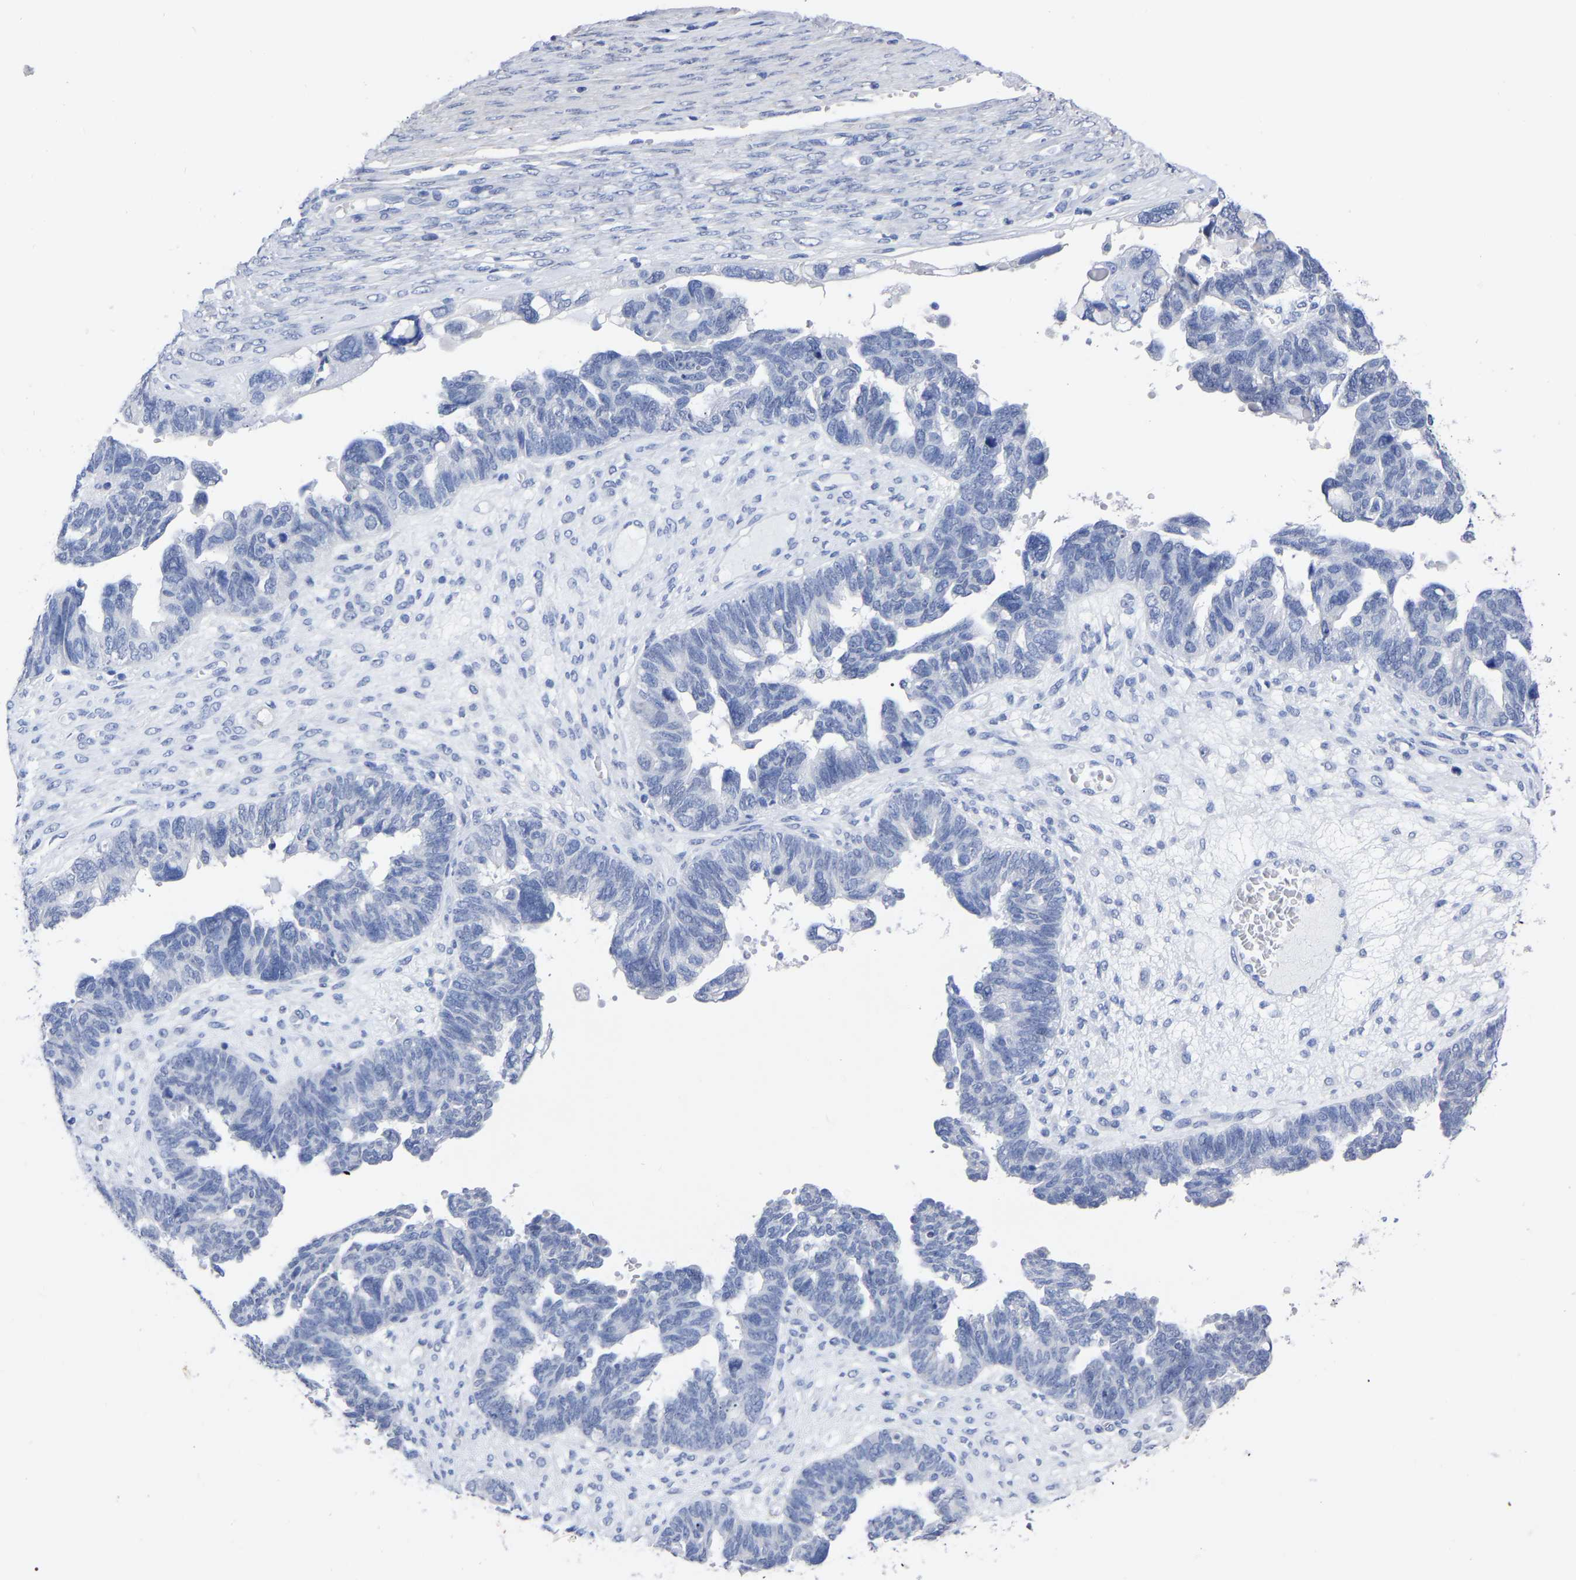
{"staining": {"intensity": "negative", "quantity": "none", "location": "none"}, "tissue": "ovarian cancer", "cell_type": "Tumor cells", "image_type": "cancer", "snomed": [{"axis": "morphology", "description": "Cystadenocarcinoma, serous, NOS"}, {"axis": "topography", "description": "Ovary"}], "caption": "An immunohistochemistry micrograph of ovarian cancer is shown. There is no staining in tumor cells of ovarian cancer.", "gene": "ANXA13", "patient": {"sex": "female", "age": 79}}